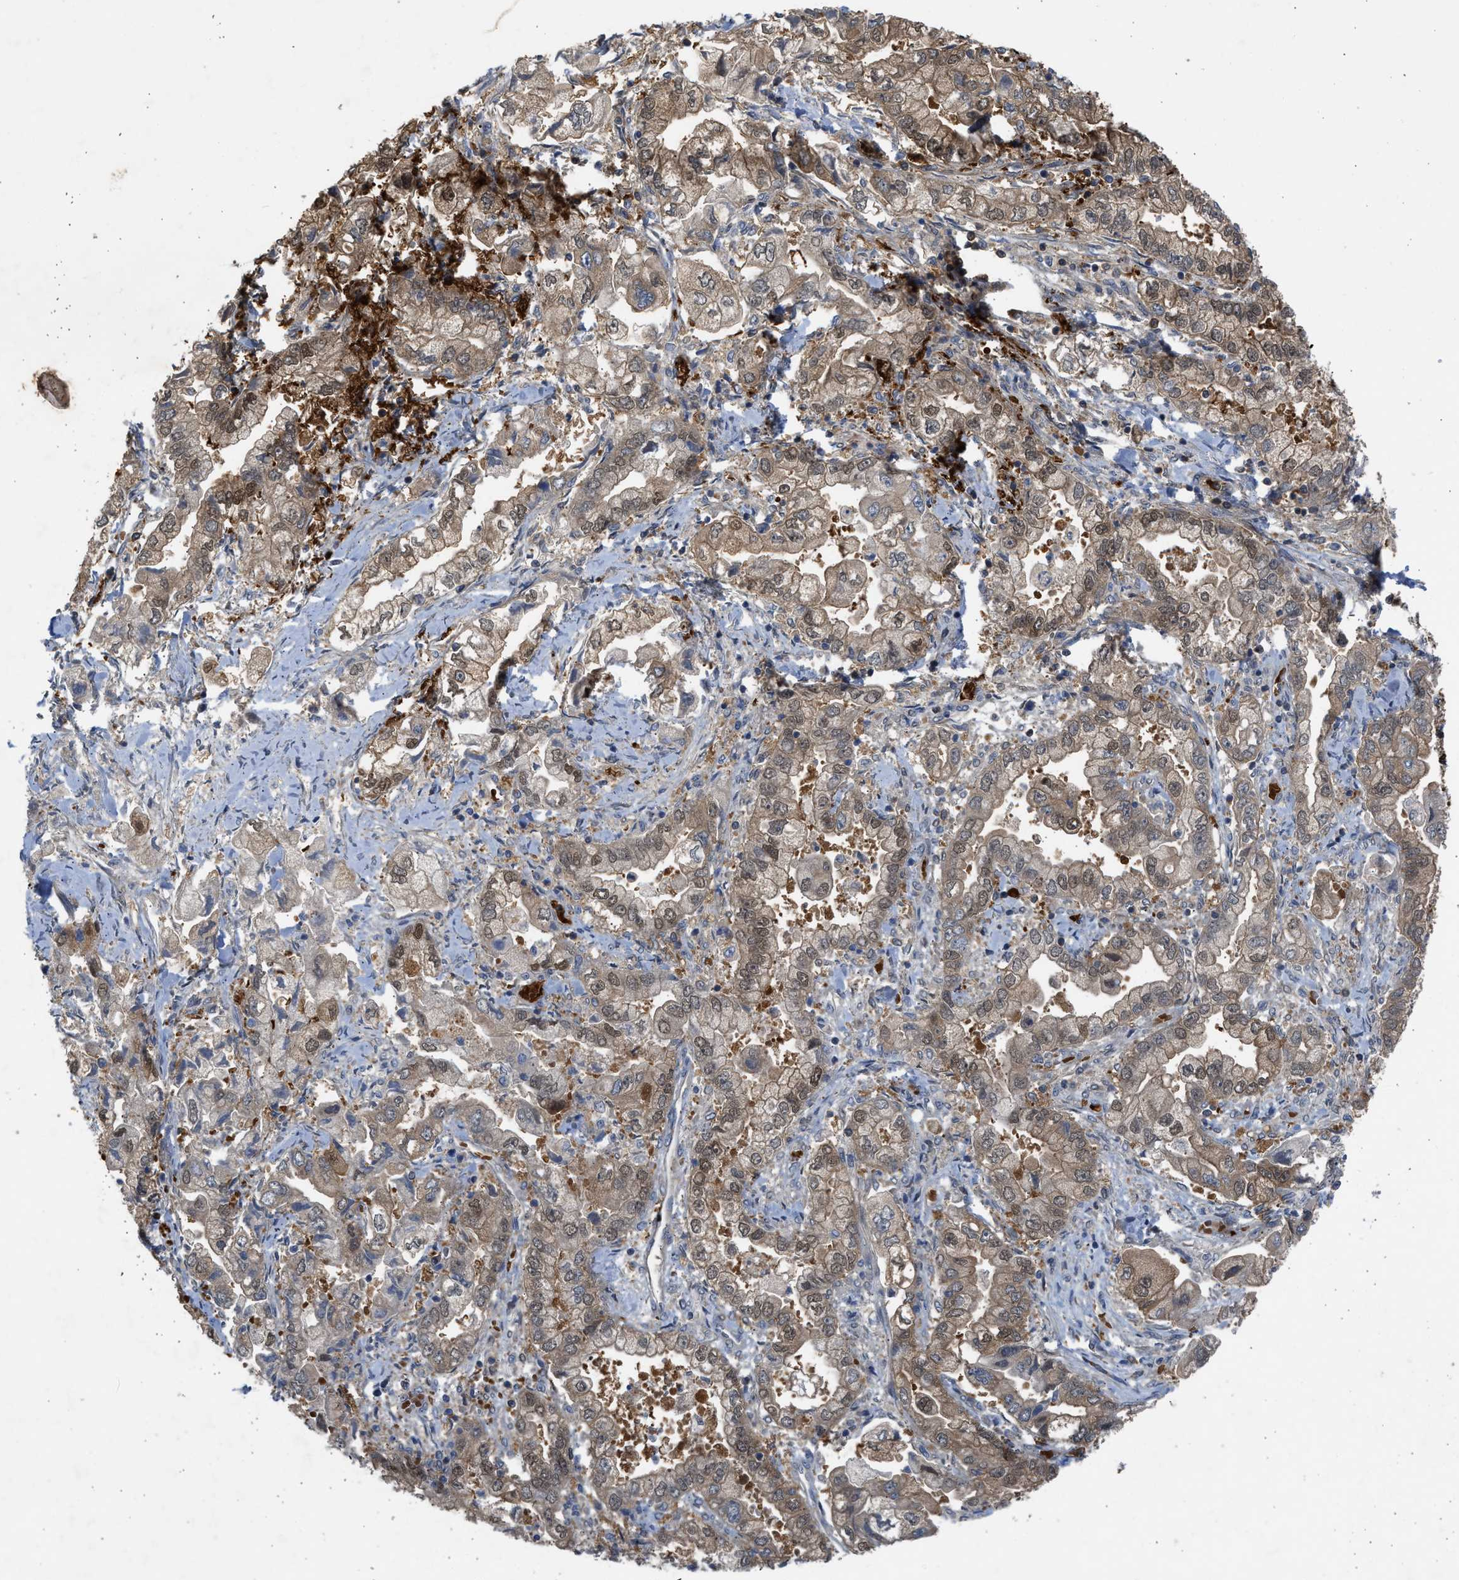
{"staining": {"intensity": "moderate", "quantity": ">75%", "location": "cytoplasmic/membranous"}, "tissue": "stomach cancer", "cell_type": "Tumor cells", "image_type": "cancer", "snomed": [{"axis": "morphology", "description": "Normal tissue, NOS"}, {"axis": "morphology", "description": "Adenocarcinoma, NOS"}, {"axis": "topography", "description": "Stomach"}], "caption": "Moderate cytoplasmic/membranous staining for a protein is appreciated in about >75% of tumor cells of stomach cancer (adenocarcinoma) using IHC.", "gene": "MAPK7", "patient": {"sex": "male", "age": 62}}